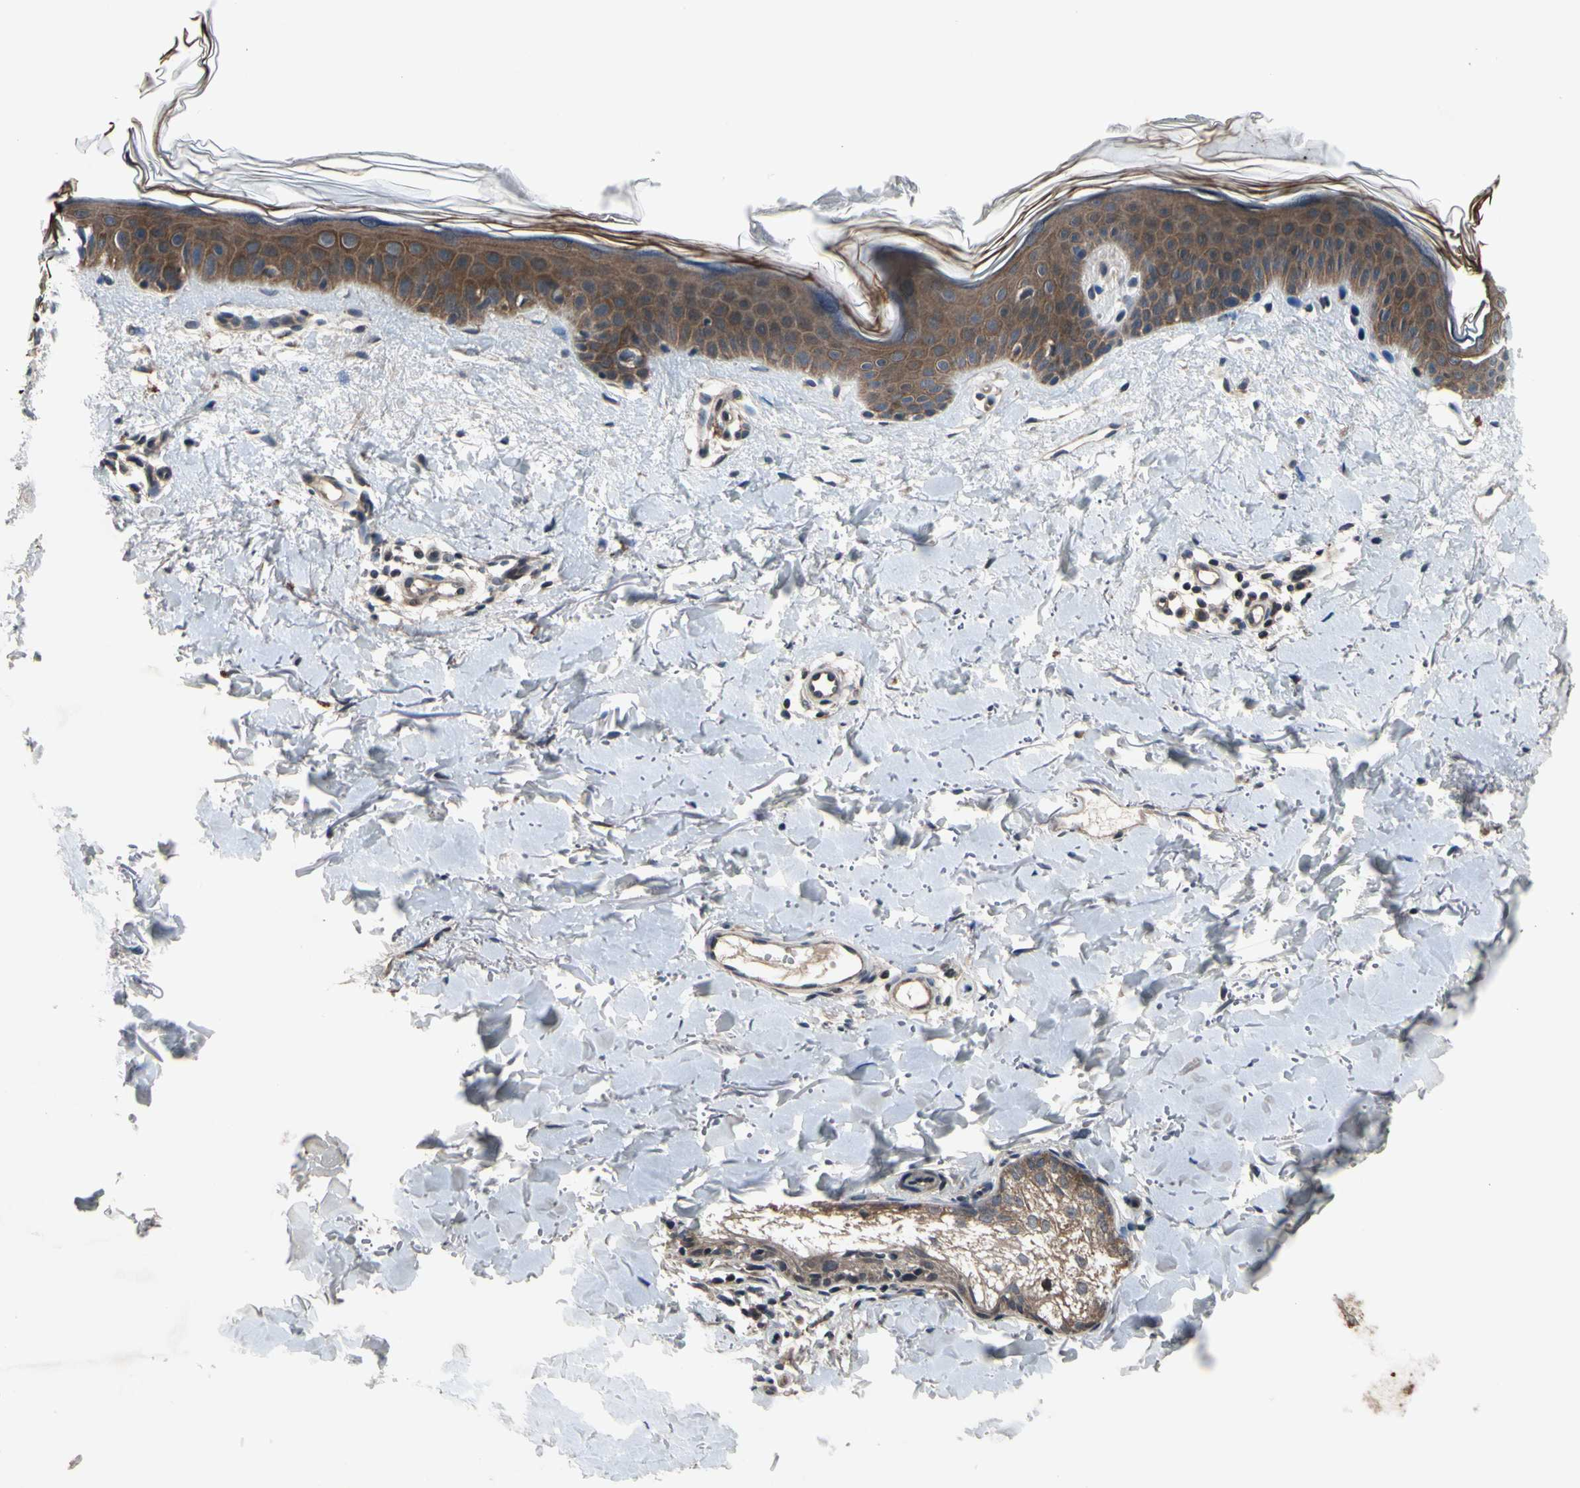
{"staining": {"intensity": "weak", "quantity": "25%-75%", "location": "cytoplasmic/membranous"}, "tissue": "skin", "cell_type": "Fibroblasts", "image_type": "normal", "snomed": [{"axis": "morphology", "description": "Normal tissue, NOS"}, {"axis": "topography", "description": "Skin"}], "caption": "Immunohistochemical staining of unremarkable human skin reveals 25%-75% levels of weak cytoplasmic/membranous protein positivity in approximately 25%-75% of fibroblasts. (DAB (3,3'-diaminobenzidine) = brown stain, brightfield microscopy at high magnification).", "gene": "MBTPS2", "patient": {"sex": "female", "age": 56}}